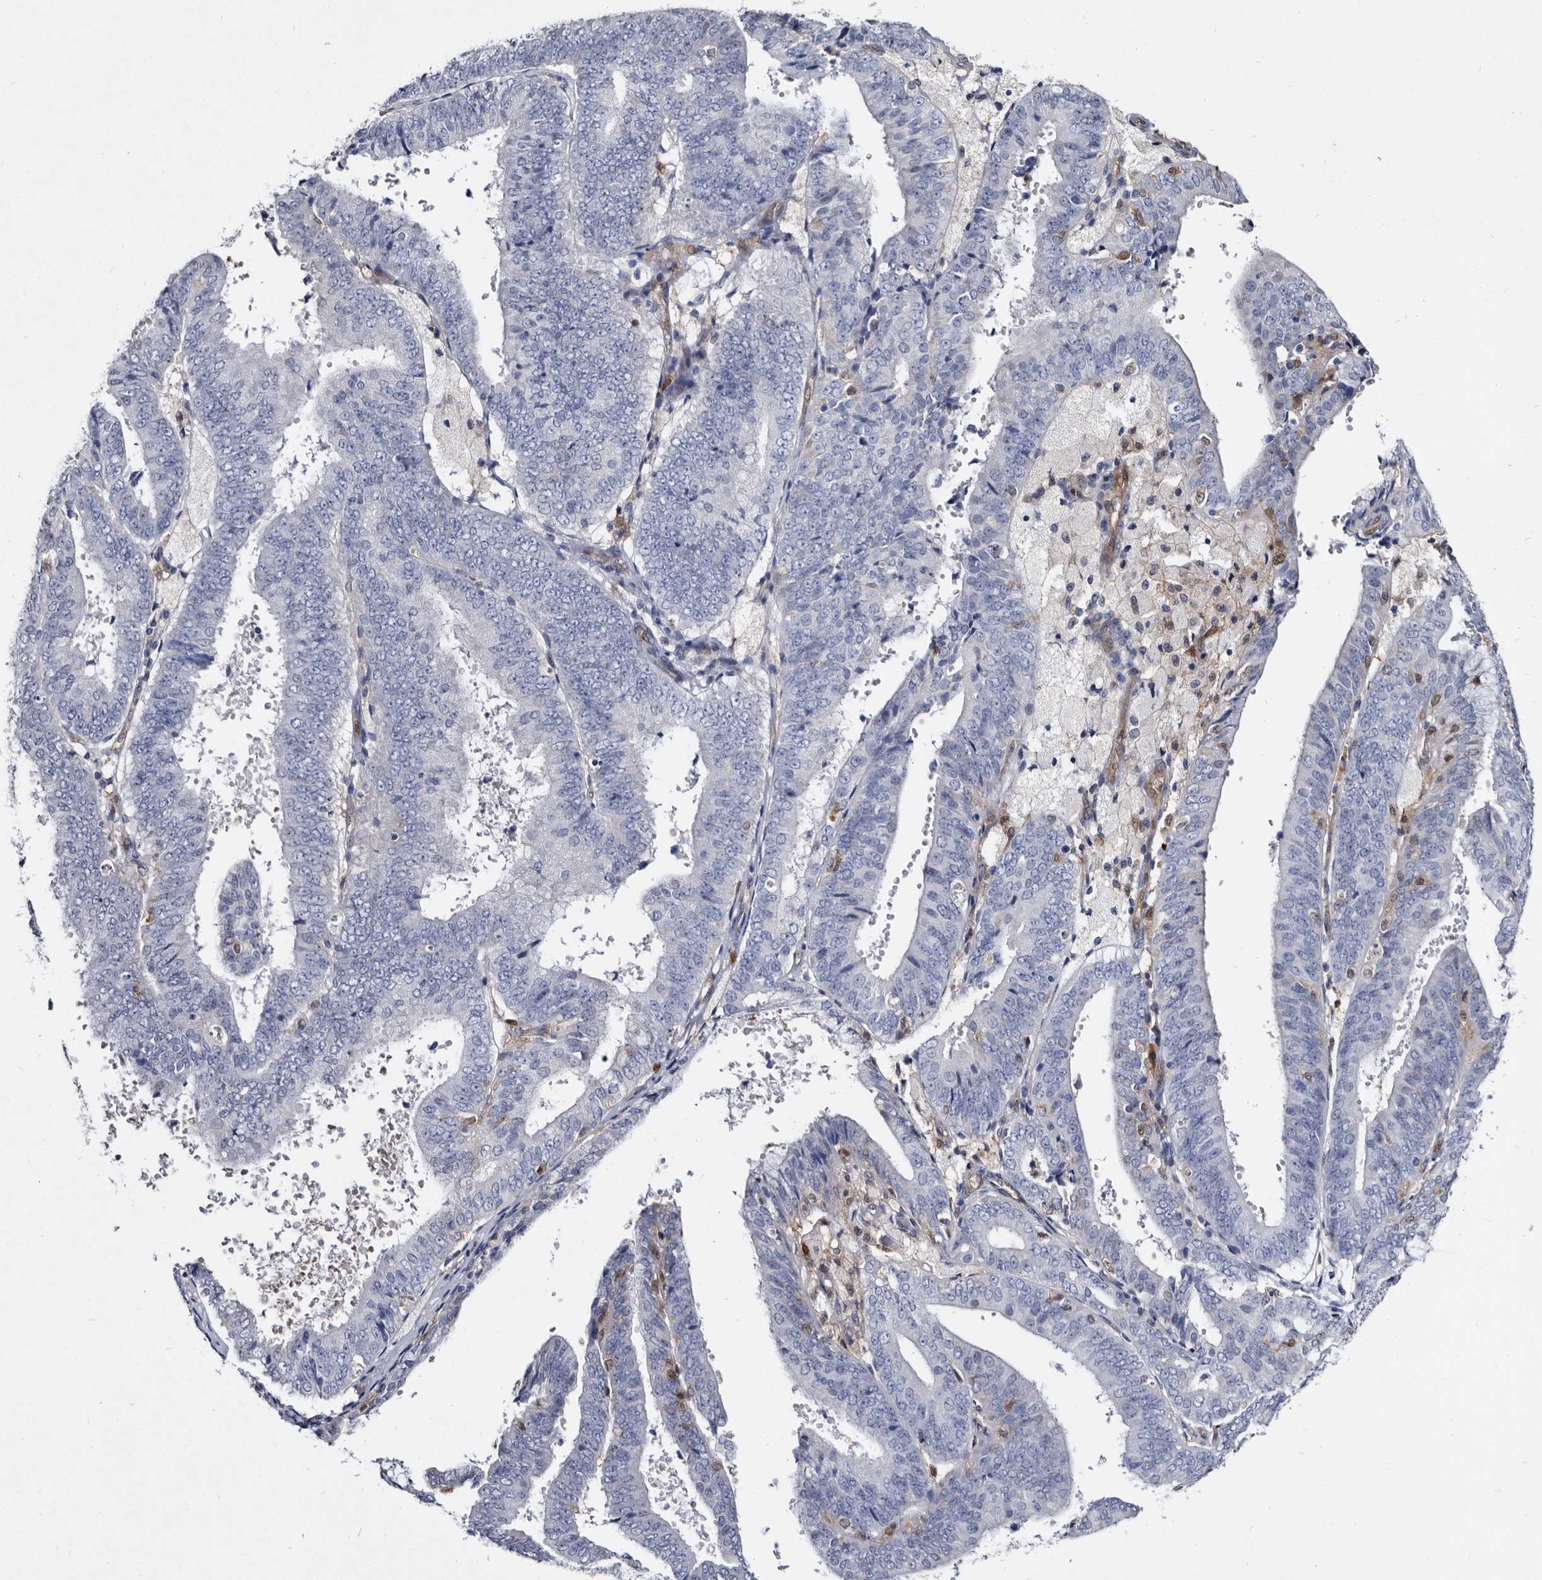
{"staining": {"intensity": "negative", "quantity": "none", "location": "none"}, "tissue": "endometrial cancer", "cell_type": "Tumor cells", "image_type": "cancer", "snomed": [{"axis": "morphology", "description": "Adenocarcinoma, NOS"}, {"axis": "topography", "description": "Endometrium"}], "caption": "A histopathology image of human endometrial cancer (adenocarcinoma) is negative for staining in tumor cells.", "gene": "SERPINB8", "patient": {"sex": "female", "age": 63}}